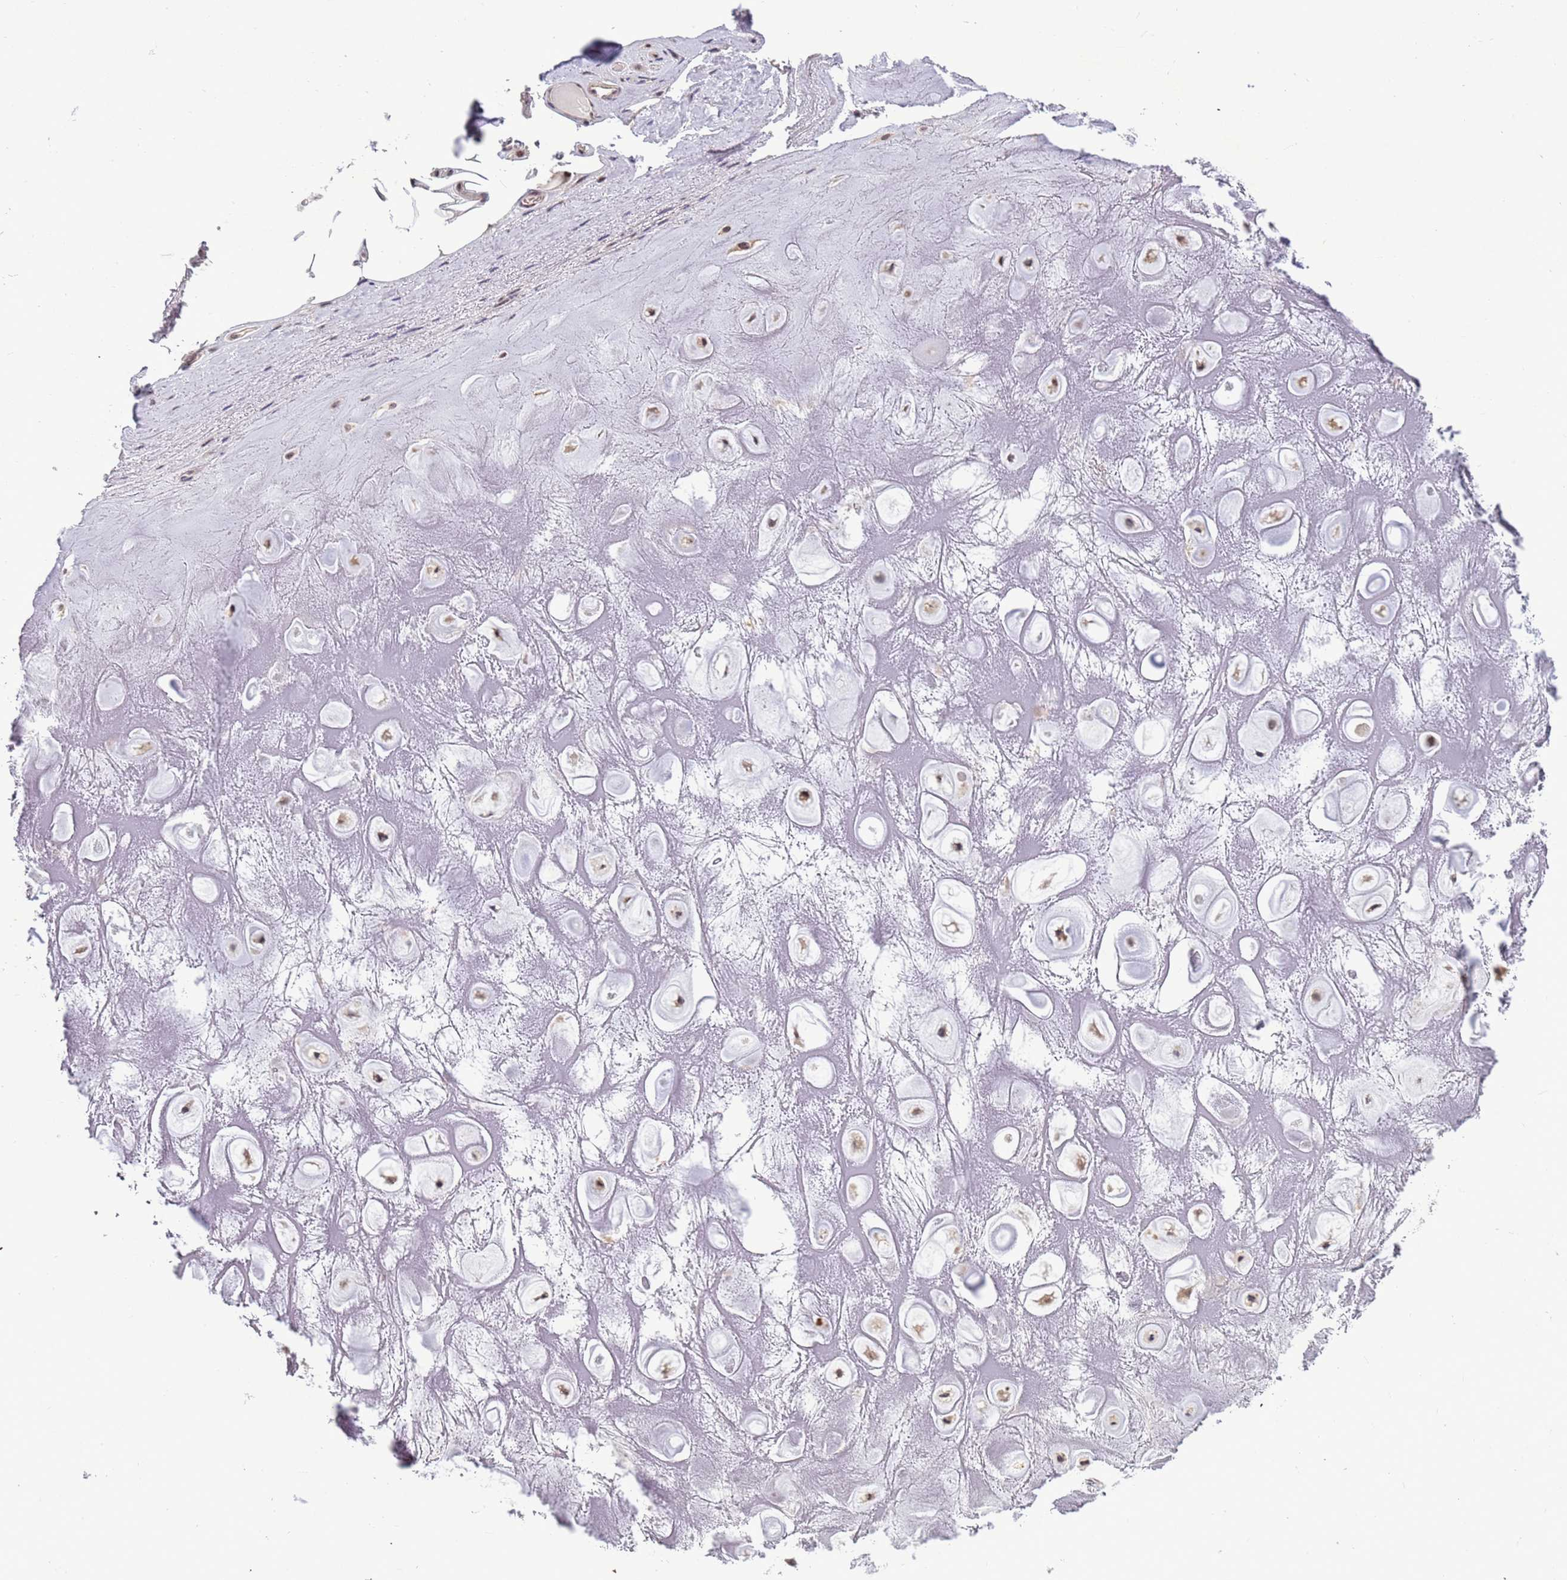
{"staining": {"intensity": "negative", "quantity": "none", "location": "none"}, "tissue": "adipose tissue", "cell_type": "Adipocytes", "image_type": "normal", "snomed": [{"axis": "morphology", "description": "Normal tissue, NOS"}, {"axis": "topography", "description": "Cartilage tissue"}], "caption": "The immunohistochemistry (IHC) histopathology image has no significant expression in adipocytes of adipose tissue. Brightfield microscopy of immunohistochemistry (IHC) stained with DAB (3,3'-diaminobenzidine) (brown) and hematoxylin (blue), captured at high magnification.", "gene": "NSL1", "patient": {"sex": "male", "age": 81}}